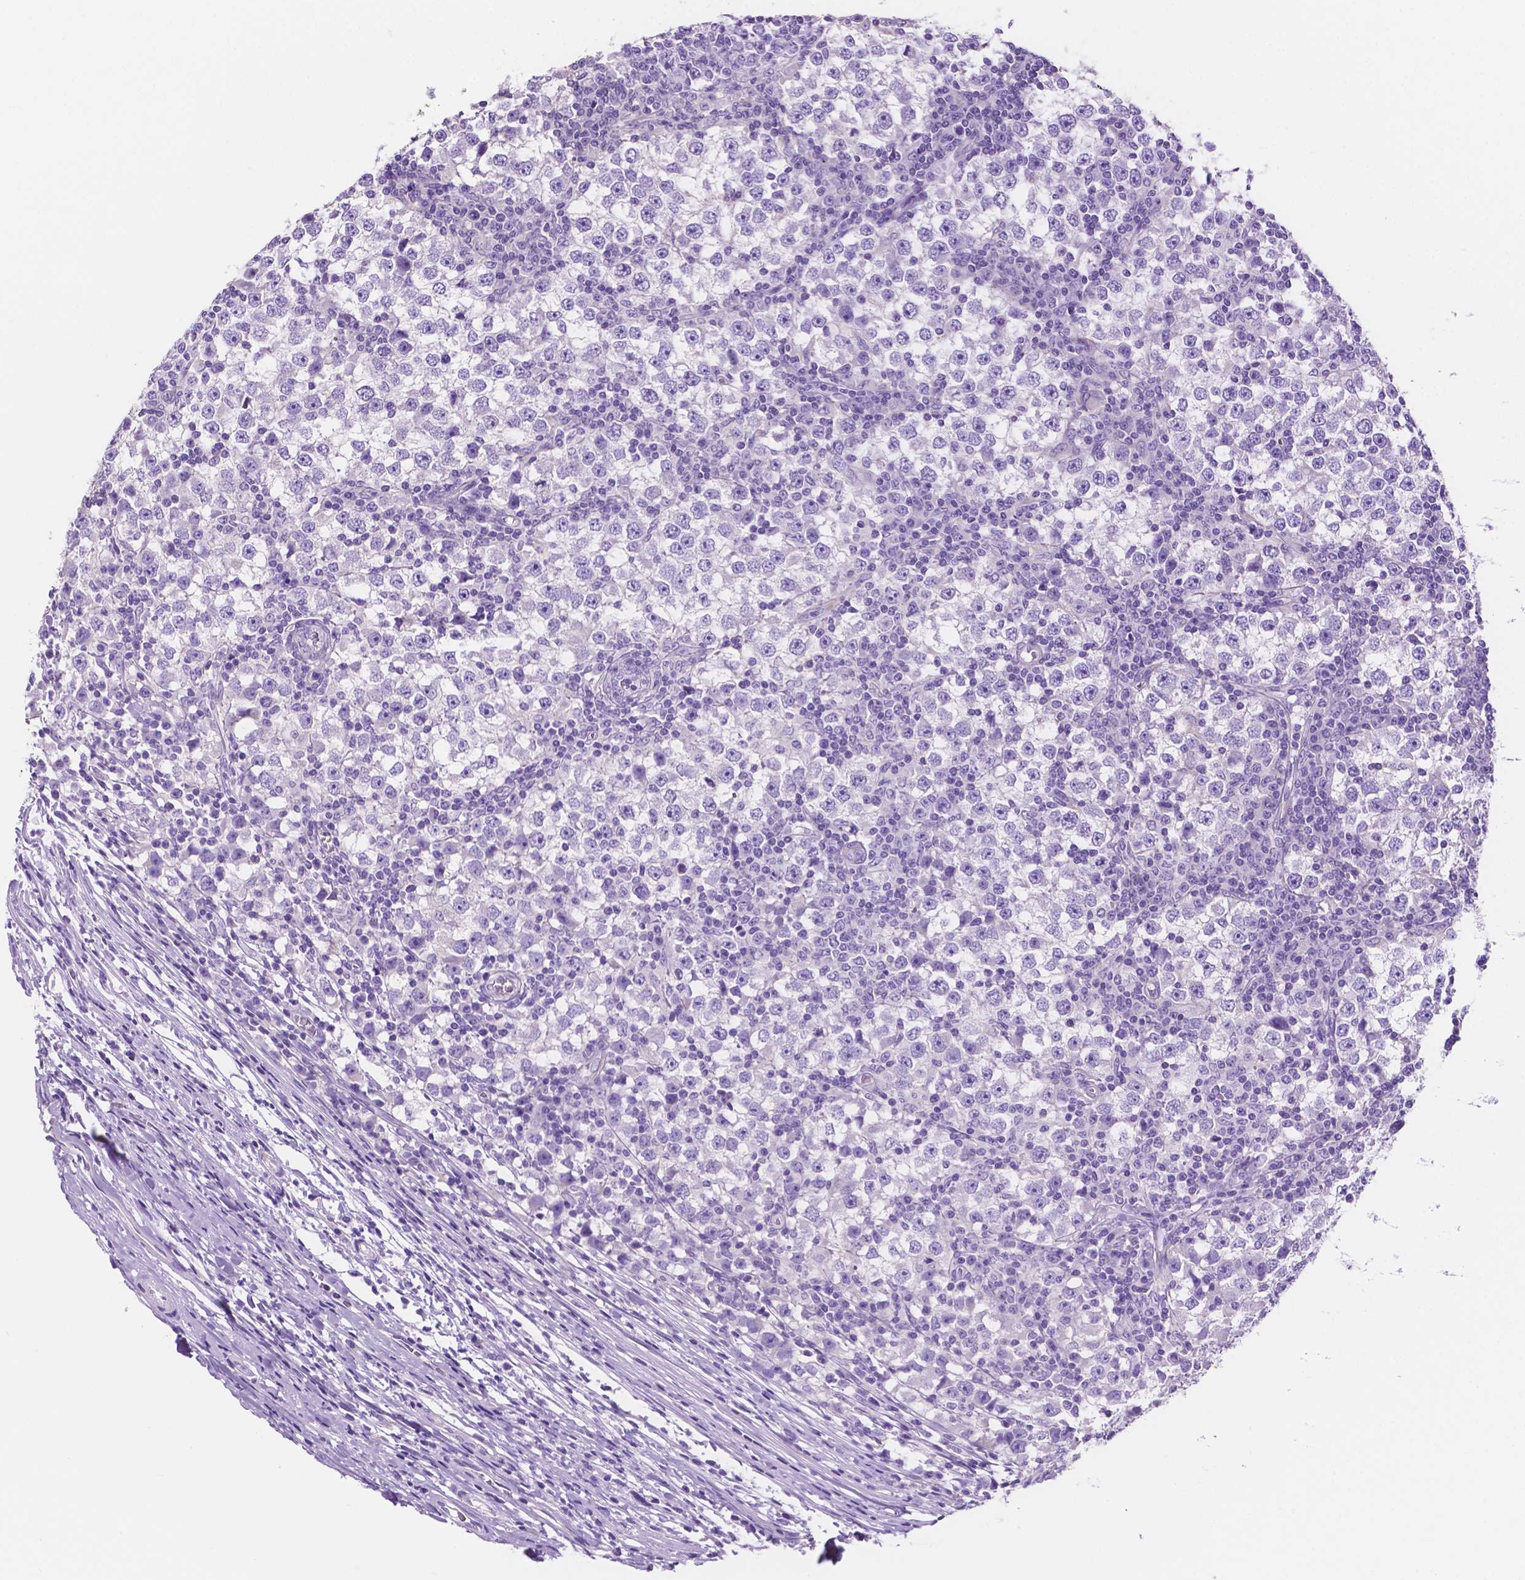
{"staining": {"intensity": "negative", "quantity": "none", "location": "none"}, "tissue": "testis cancer", "cell_type": "Tumor cells", "image_type": "cancer", "snomed": [{"axis": "morphology", "description": "Seminoma, NOS"}, {"axis": "topography", "description": "Testis"}], "caption": "There is no significant positivity in tumor cells of testis cancer.", "gene": "IGFN1", "patient": {"sex": "male", "age": 65}}